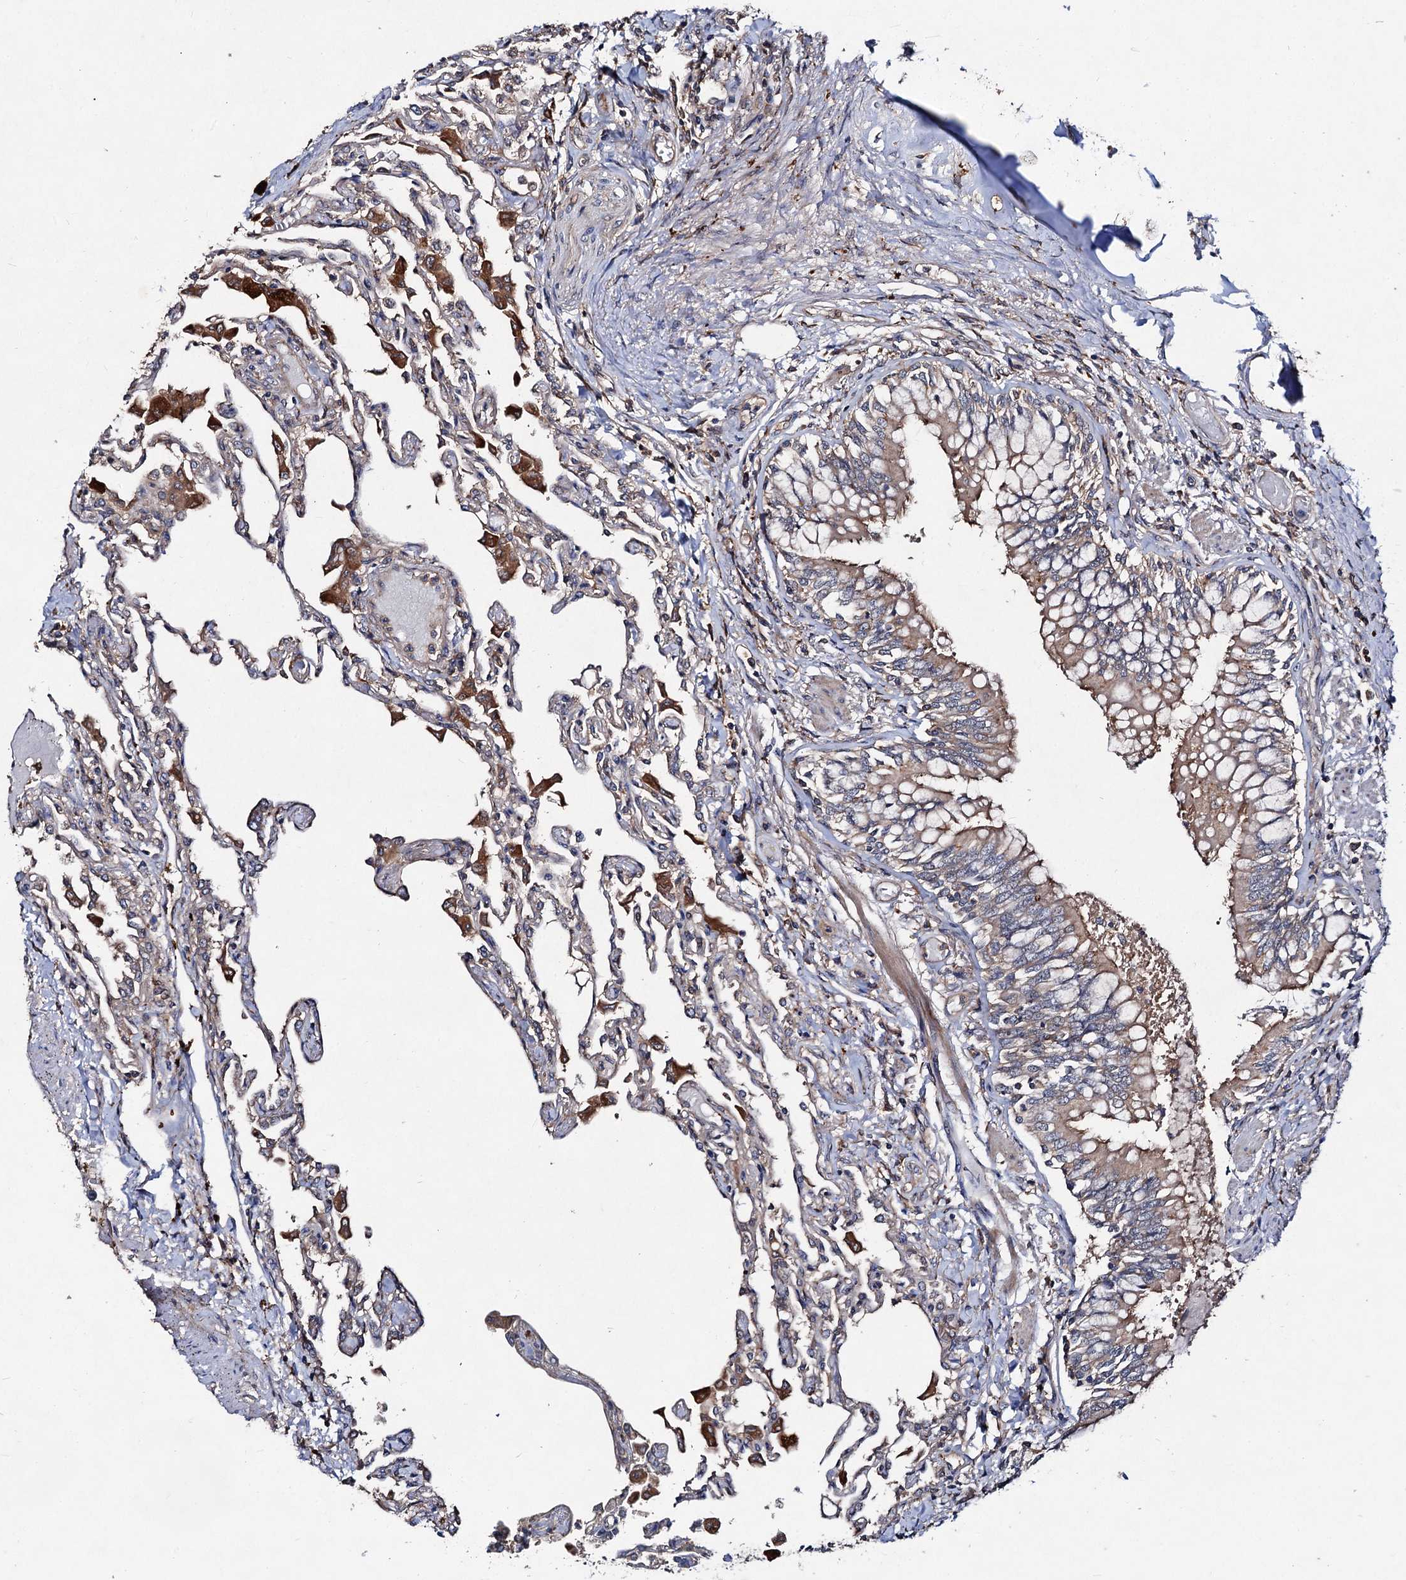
{"staining": {"intensity": "weak", "quantity": "25%-75%", "location": "cytoplasmic/membranous"}, "tissue": "lung", "cell_type": "Alveolar cells", "image_type": "normal", "snomed": [{"axis": "morphology", "description": "Normal tissue, NOS"}, {"axis": "topography", "description": "Bronchus"}, {"axis": "topography", "description": "Lung"}], "caption": "A micrograph of lung stained for a protein shows weak cytoplasmic/membranous brown staining in alveolar cells.", "gene": "VPS29", "patient": {"sex": "female", "age": 49}}